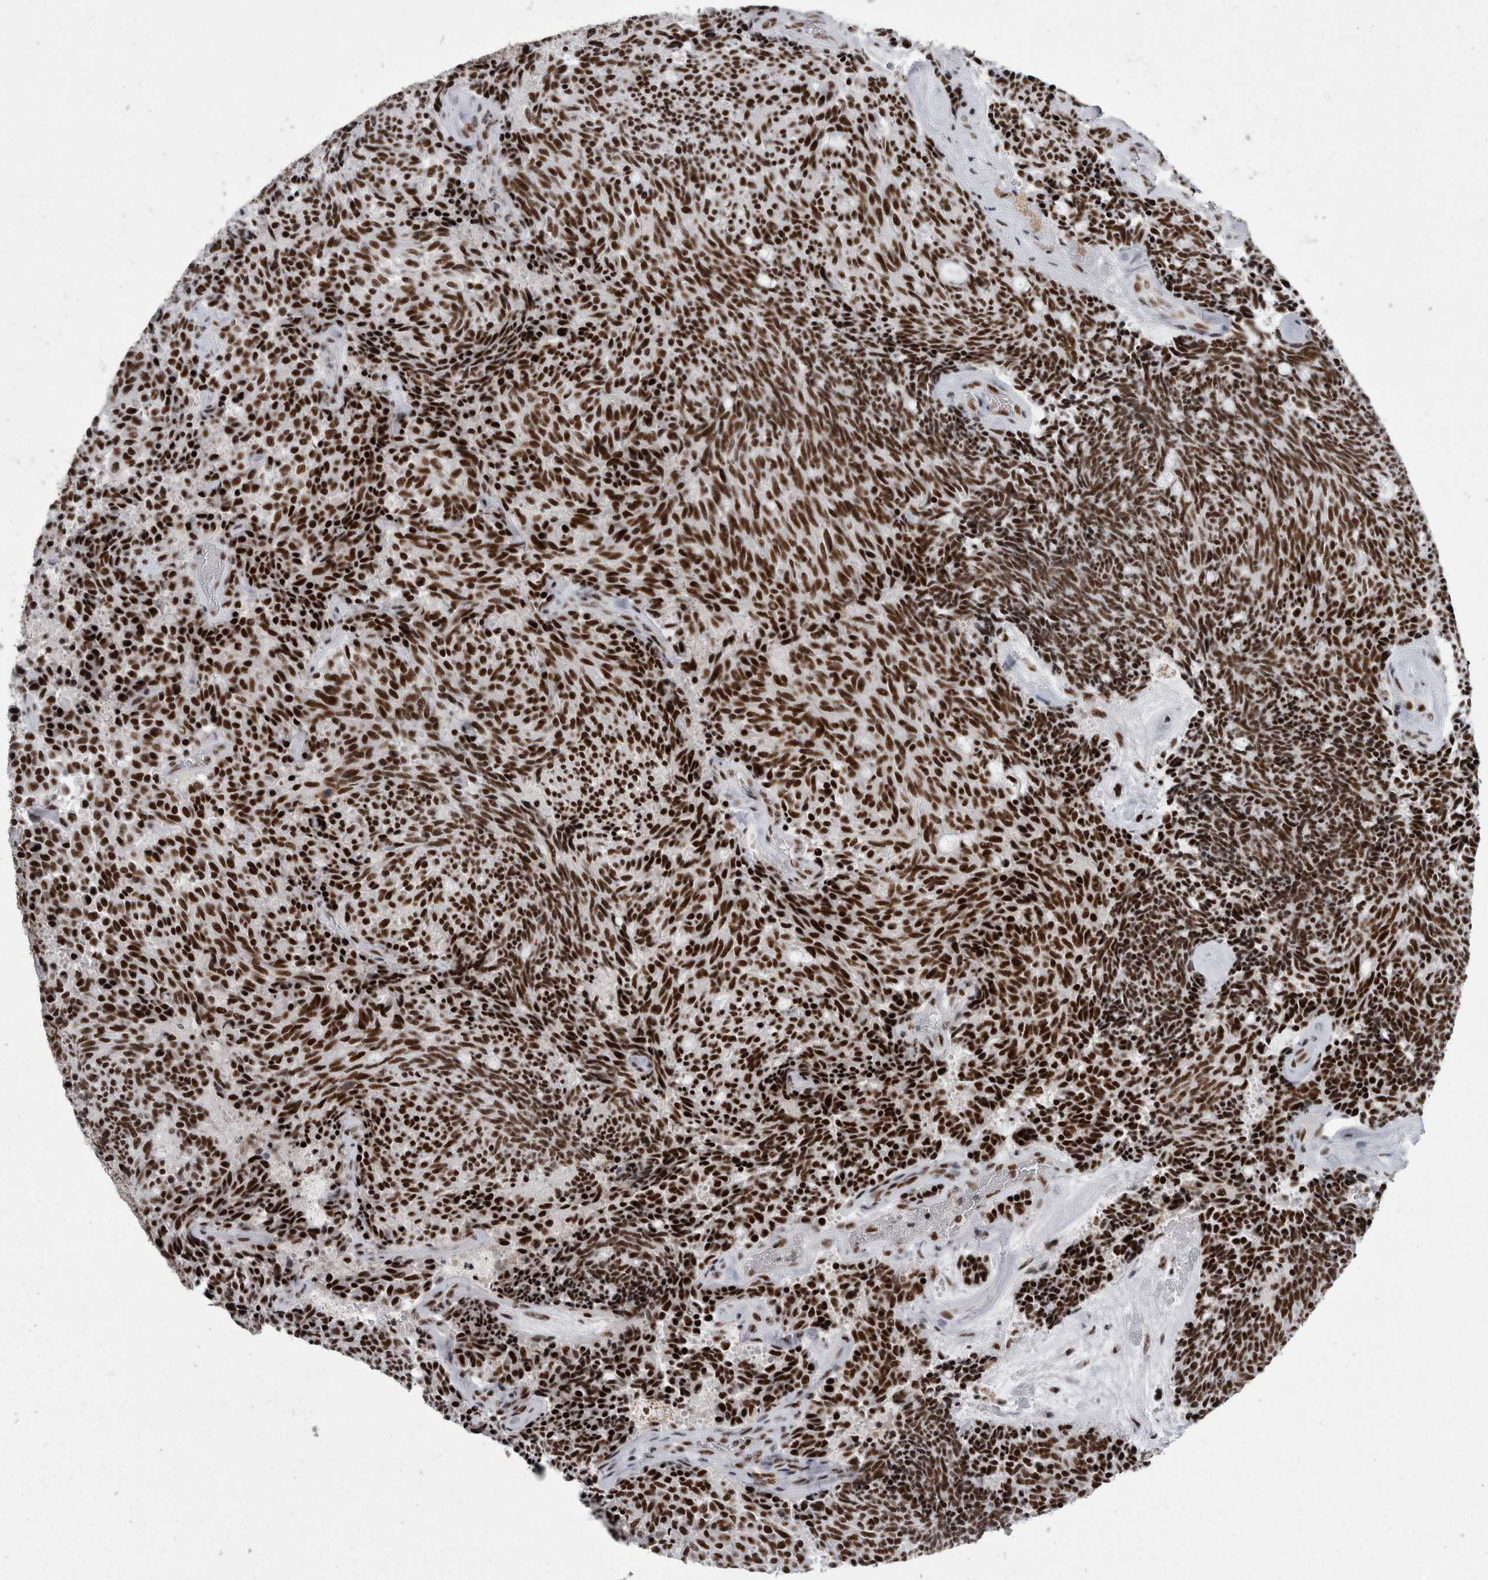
{"staining": {"intensity": "strong", "quantity": ">75%", "location": "nuclear"}, "tissue": "carcinoid", "cell_type": "Tumor cells", "image_type": "cancer", "snomed": [{"axis": "morphology", "description": "Carcinoid, malignant, NOS"}, {"axis": "topography", "description": "Pancreas"}], "caption": "Malignant carcinoid stained for a protein shows strong nuclear positivity in tumor cells.", "gene": "SNRNP40", "patient": {"sex": "female", "age": 54}}